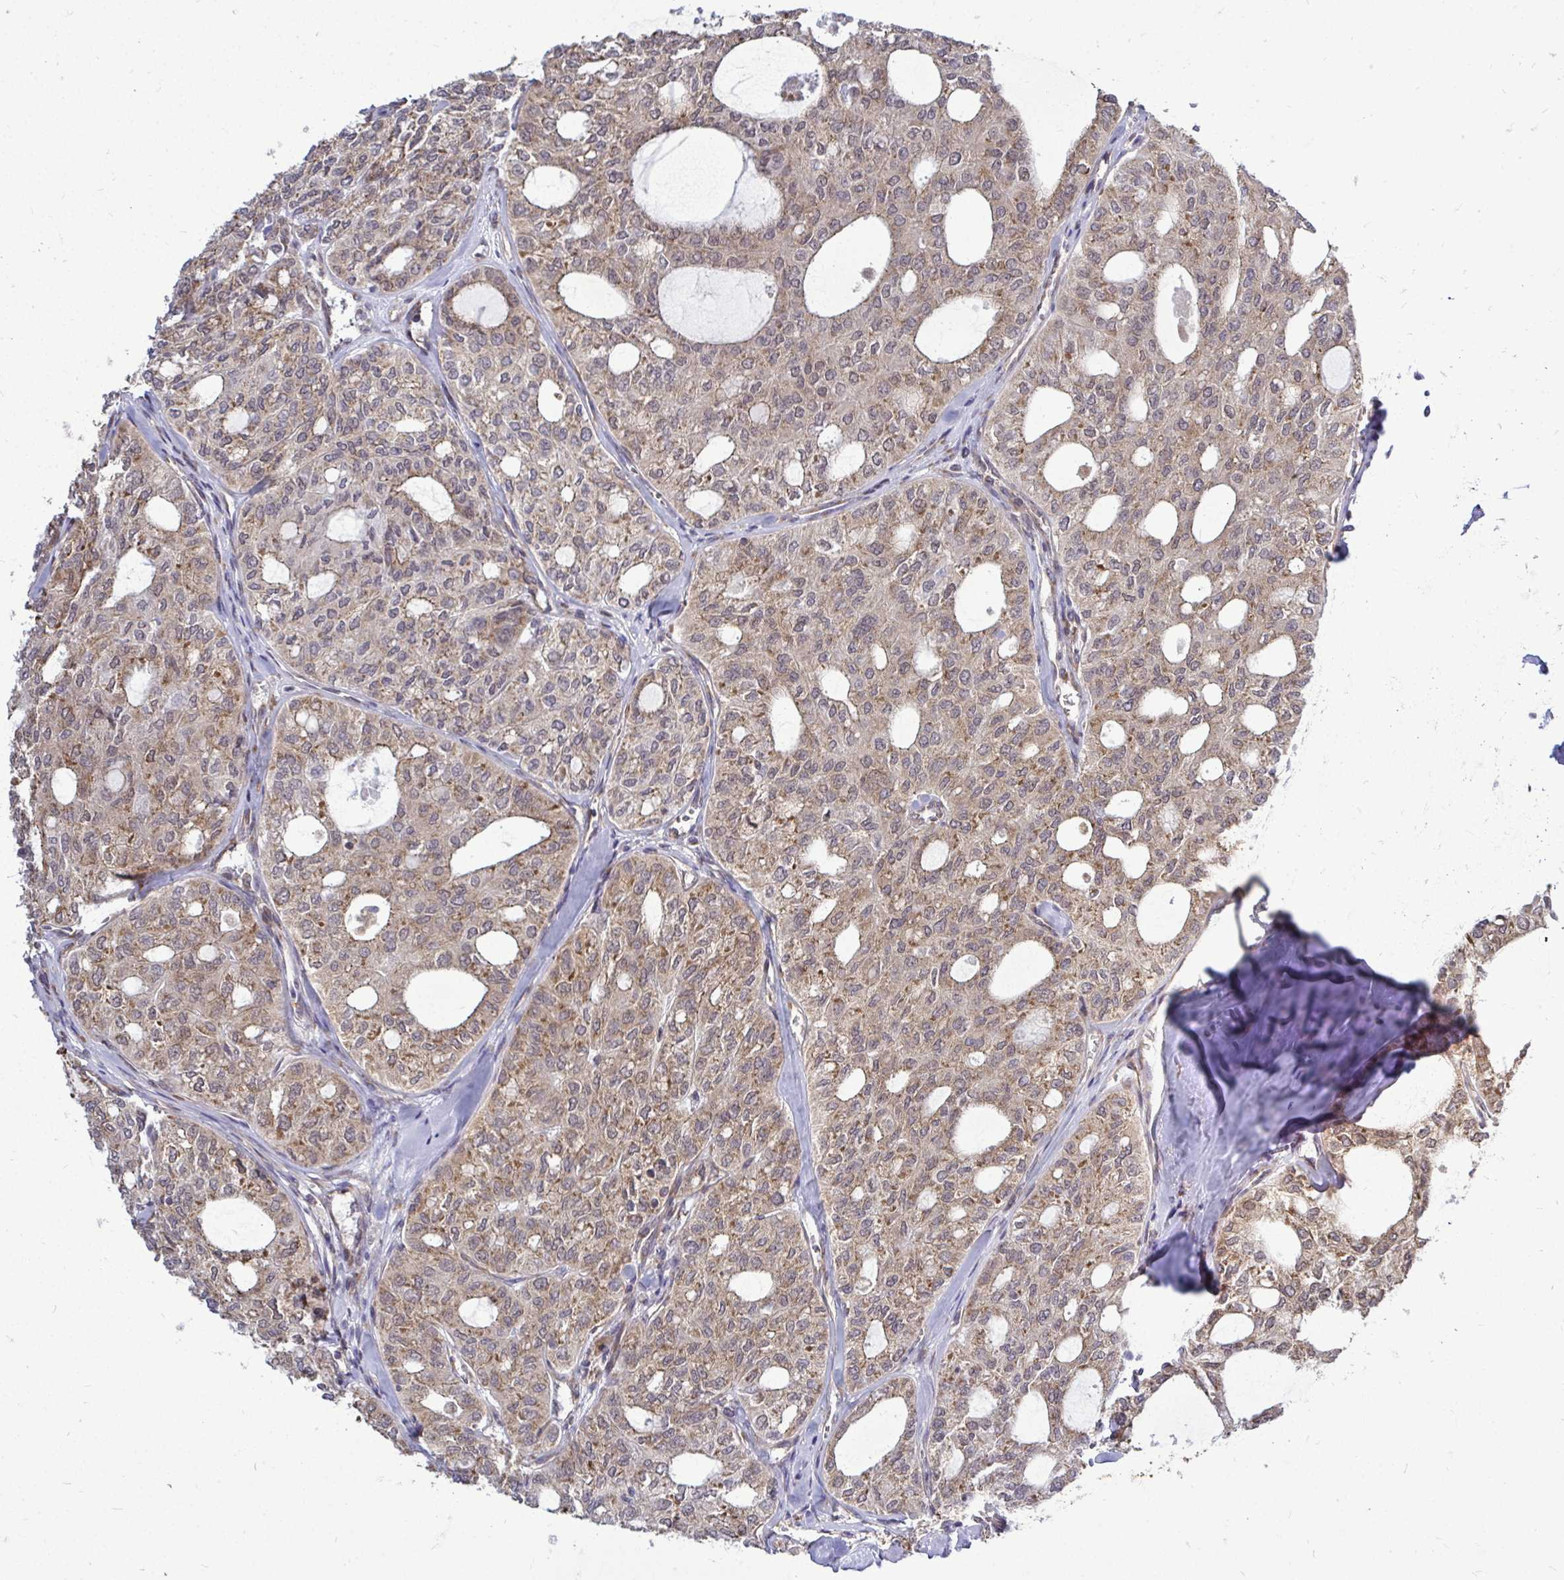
{"staining": {"intensity": "weak", "quantity": "25%-75%", "location": "cytoplasmic/membranous"}, "tissue": "thyroid cancer", "cell_type": "Tumor cells", "image_type": "cancer", "snomed": [{"axis": "morphology", "description": "Follicular adenoma carcinoma, NOS"}, {"axis": "topography", "description": "Thyroid gland"}], "caption": "Thyroid cancer stained with a protein marker displays weak staining in tumor cells.", "gene": "FMR1", "patient": {"sex": "male", "age": 75}}